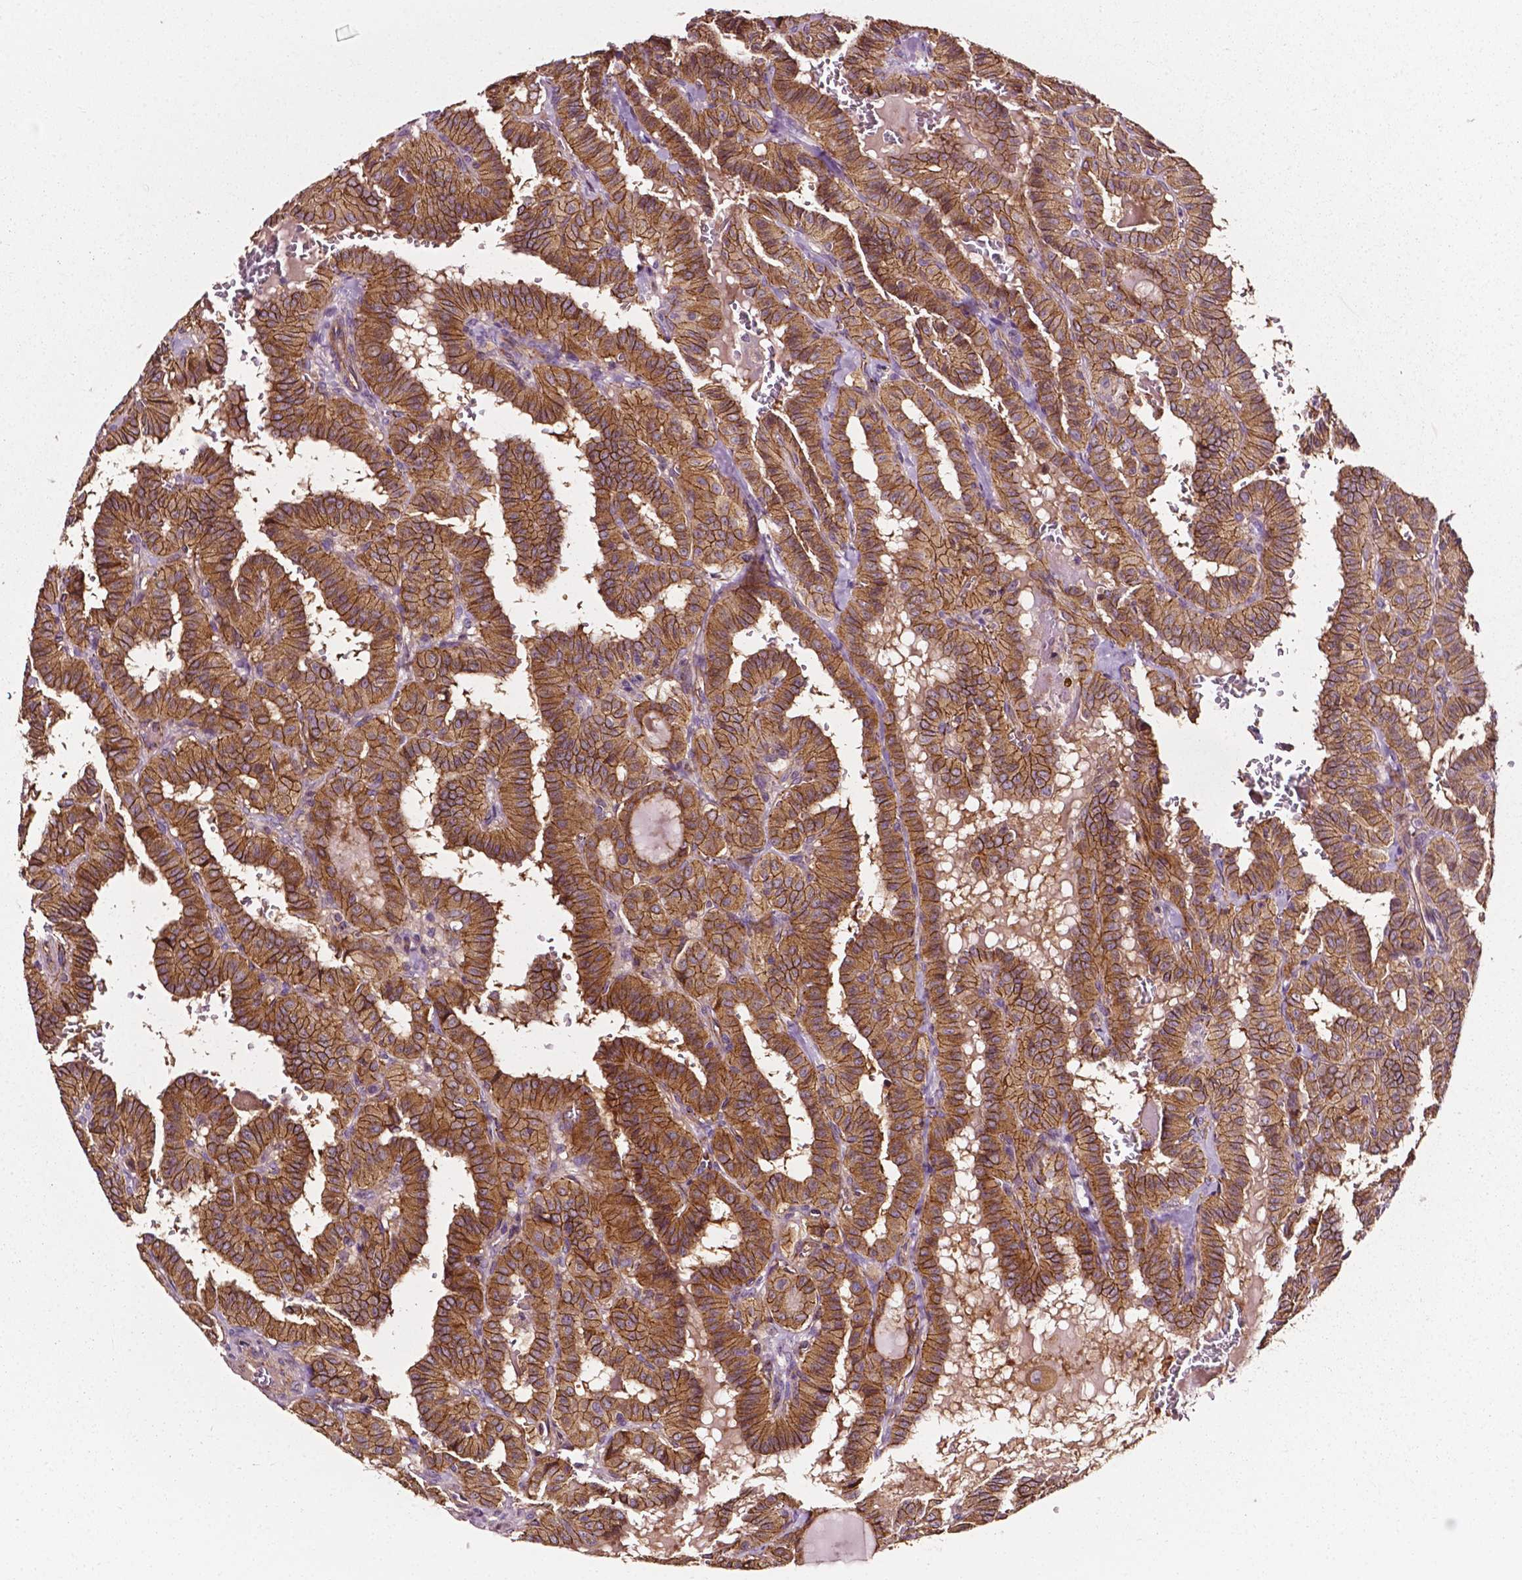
{"staining": {"intensity": "moderate", "quantity": ">75%", "location": "cytoplasmic/membranous"}, "tissue": "thyroid cancer", "cell_type": "Tumor cells", "image_type": "cancer", "snomed": [{"axis": "morphology", "description": "Papillary adenocarcinoma, NOS"}, {"axis": "topography", "description": "Thyroid gland"}], "caption": "Protein expression analysis of thyroid cancer (papillary adenocarcinoma) shows moderate cytoplasmic/membranous expression in approximately >75% of tumor cells.", "gene": "ATG16L1", "patient": {"sex": "female", "age": 21}}